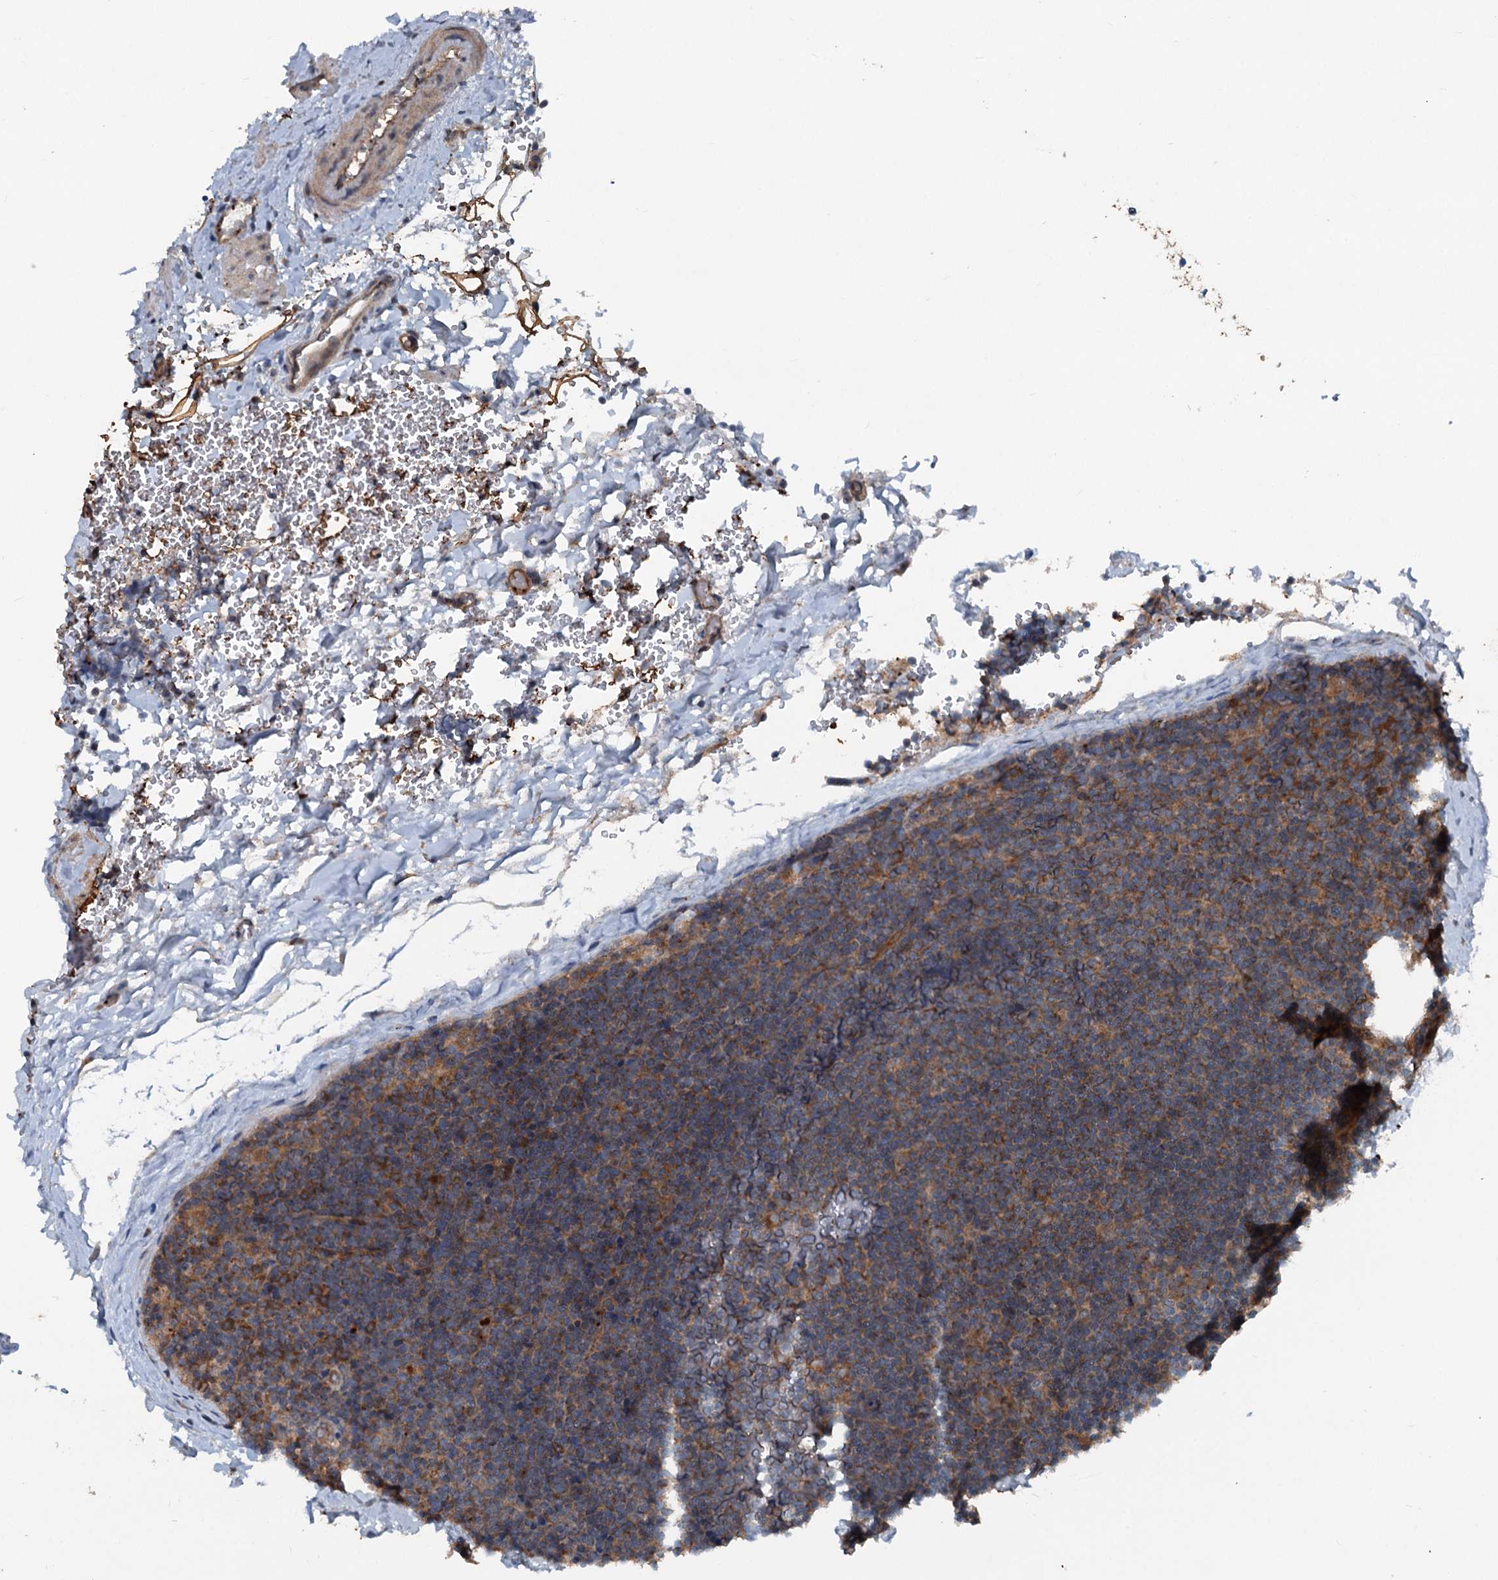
{"staining": {"intensity": "moderate", "quantity": ">75%", "location": "cytoplasmic/membranous"}, "tissue": "lymphoma", "cell_type": "Tumor cells", "image_type": "cancer", "snomed": [{"axis": "morphology", "description": "Hodgkin's disease, NOS"}, {"axis": "topography", "description": "Lymph node"}], "caption": "Hodgkin's disease stained with IHC reveals moderate cytoplasmic/membranous expression in about >75% of tumor cells. Using DAB (brown) and hematoxylin (blue) stains, captured at high magnification using brightfield microscopy.", "gene": "N4BP2L2", "patient": {"sex": "female", "age": 57}}